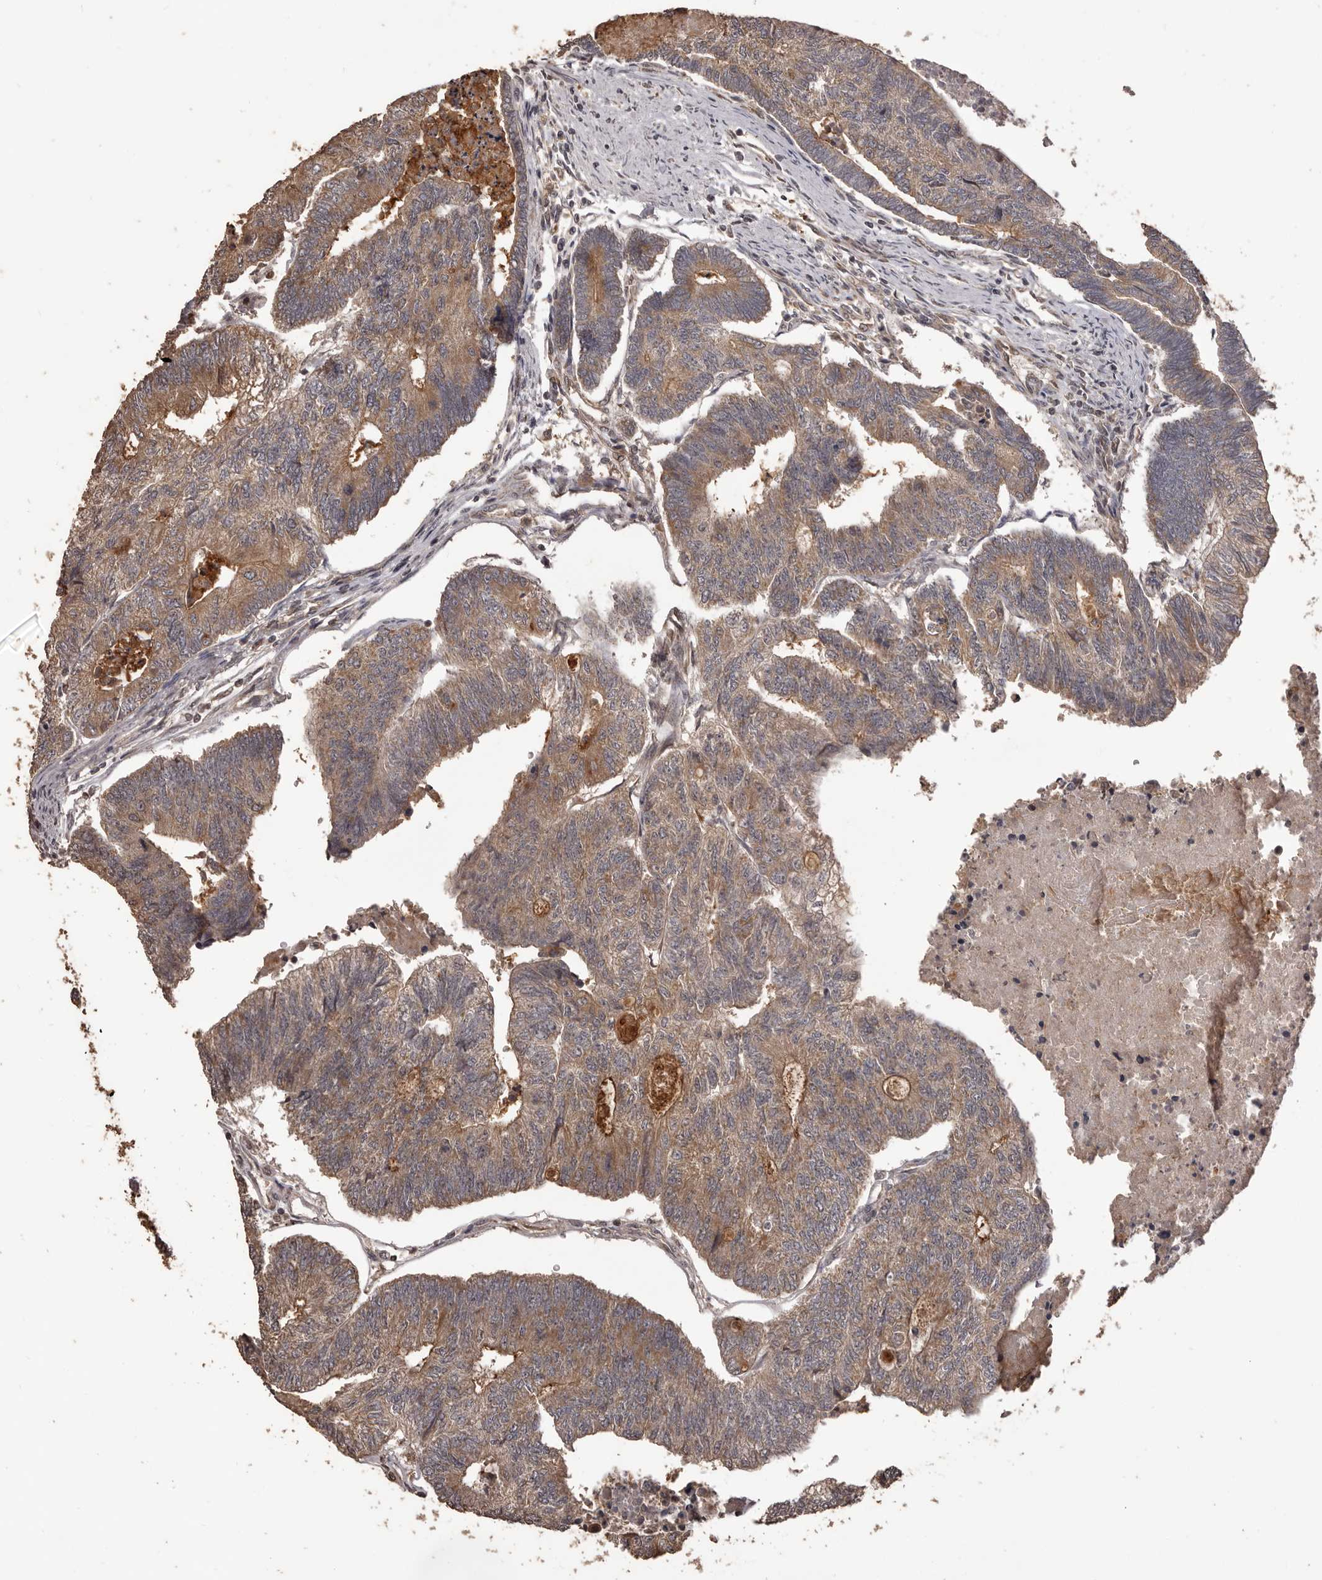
{"staining": {"intensity": "moderate", "quantity": ">75%", "location": "cytoplasmic/membranous"}, "tissue": "colorectal cancer", "cell_type": "Tumor cells", "image_type": "cancer", "snomed": [{"axis": "morphology", "description": "Adenocarcinoma, NOS"}, {"axis": "topography", "description": "Colon"}], "caption": "Colorectal cancer (adenocarcinoma) tissue displays moderate cytoplasmic/membranous positivity in about >75% of tumor cells, visualized by immunohistochemistry. (Stains: DAB in brown, nuclei in blue, Microscopy: brightfield microscopy at high magnification).", "gene": "QRSL1", "patient": {"sex": "female", "age": 67}}